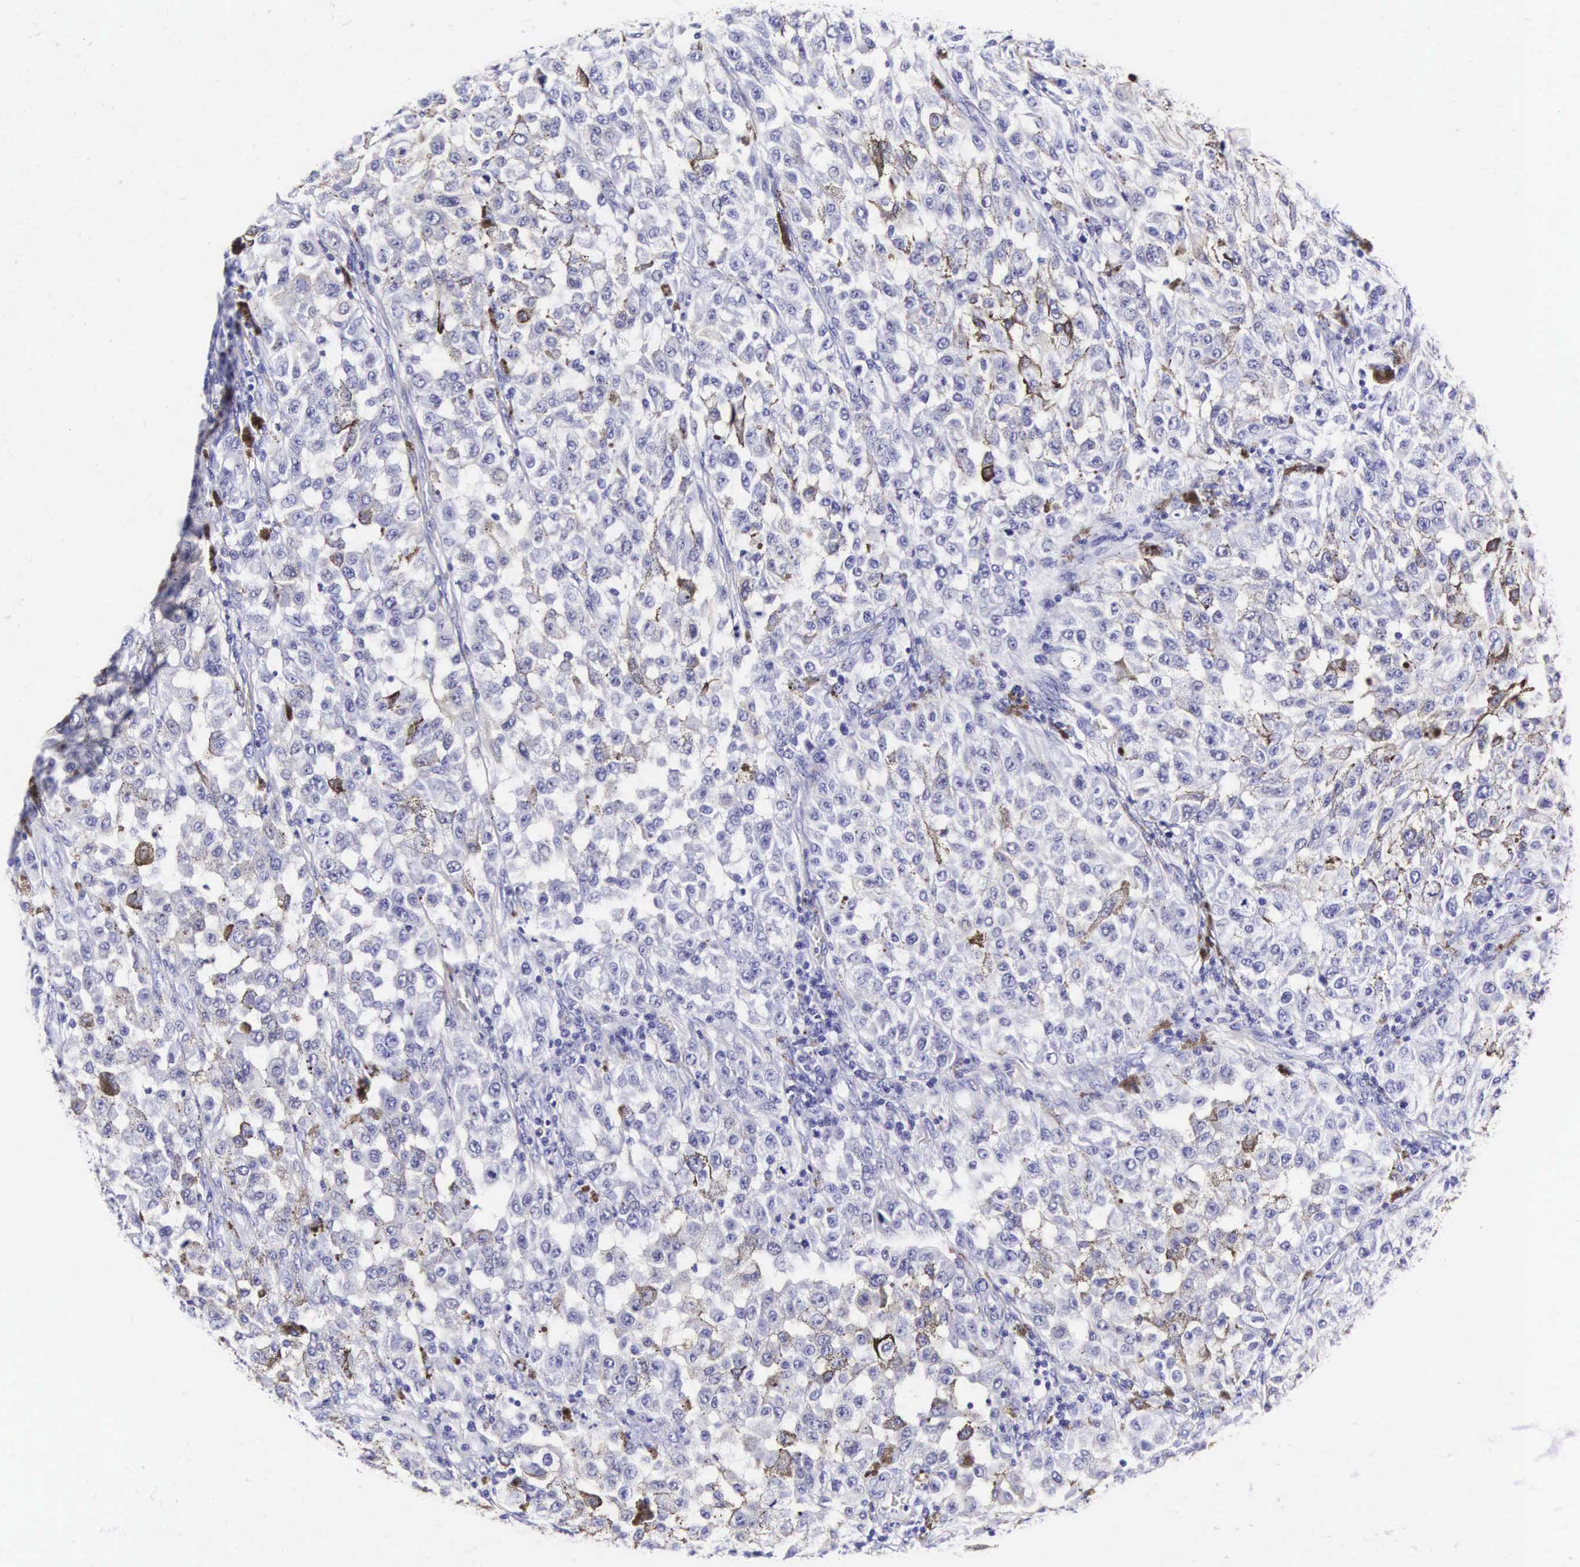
{"staining": {"intensity": "negative", "quantity": "none", "location": "none"}, "tissue": "melanoma", "cell_type": "Tumor cells", "image_type": "cancer", "snomed": [{"axis": "morphology", "description": "Malignant melanoma, NOS"}, {"axis": "topography", "description": "Skin"}], "caption": "Immunohistochemistry (IHC) histopathology image of melanoma stained for a protein (brown), which shows no positivity in tumor cells.", "gene": "KRT18", "patient": {"sex": "female", "age": 64}}